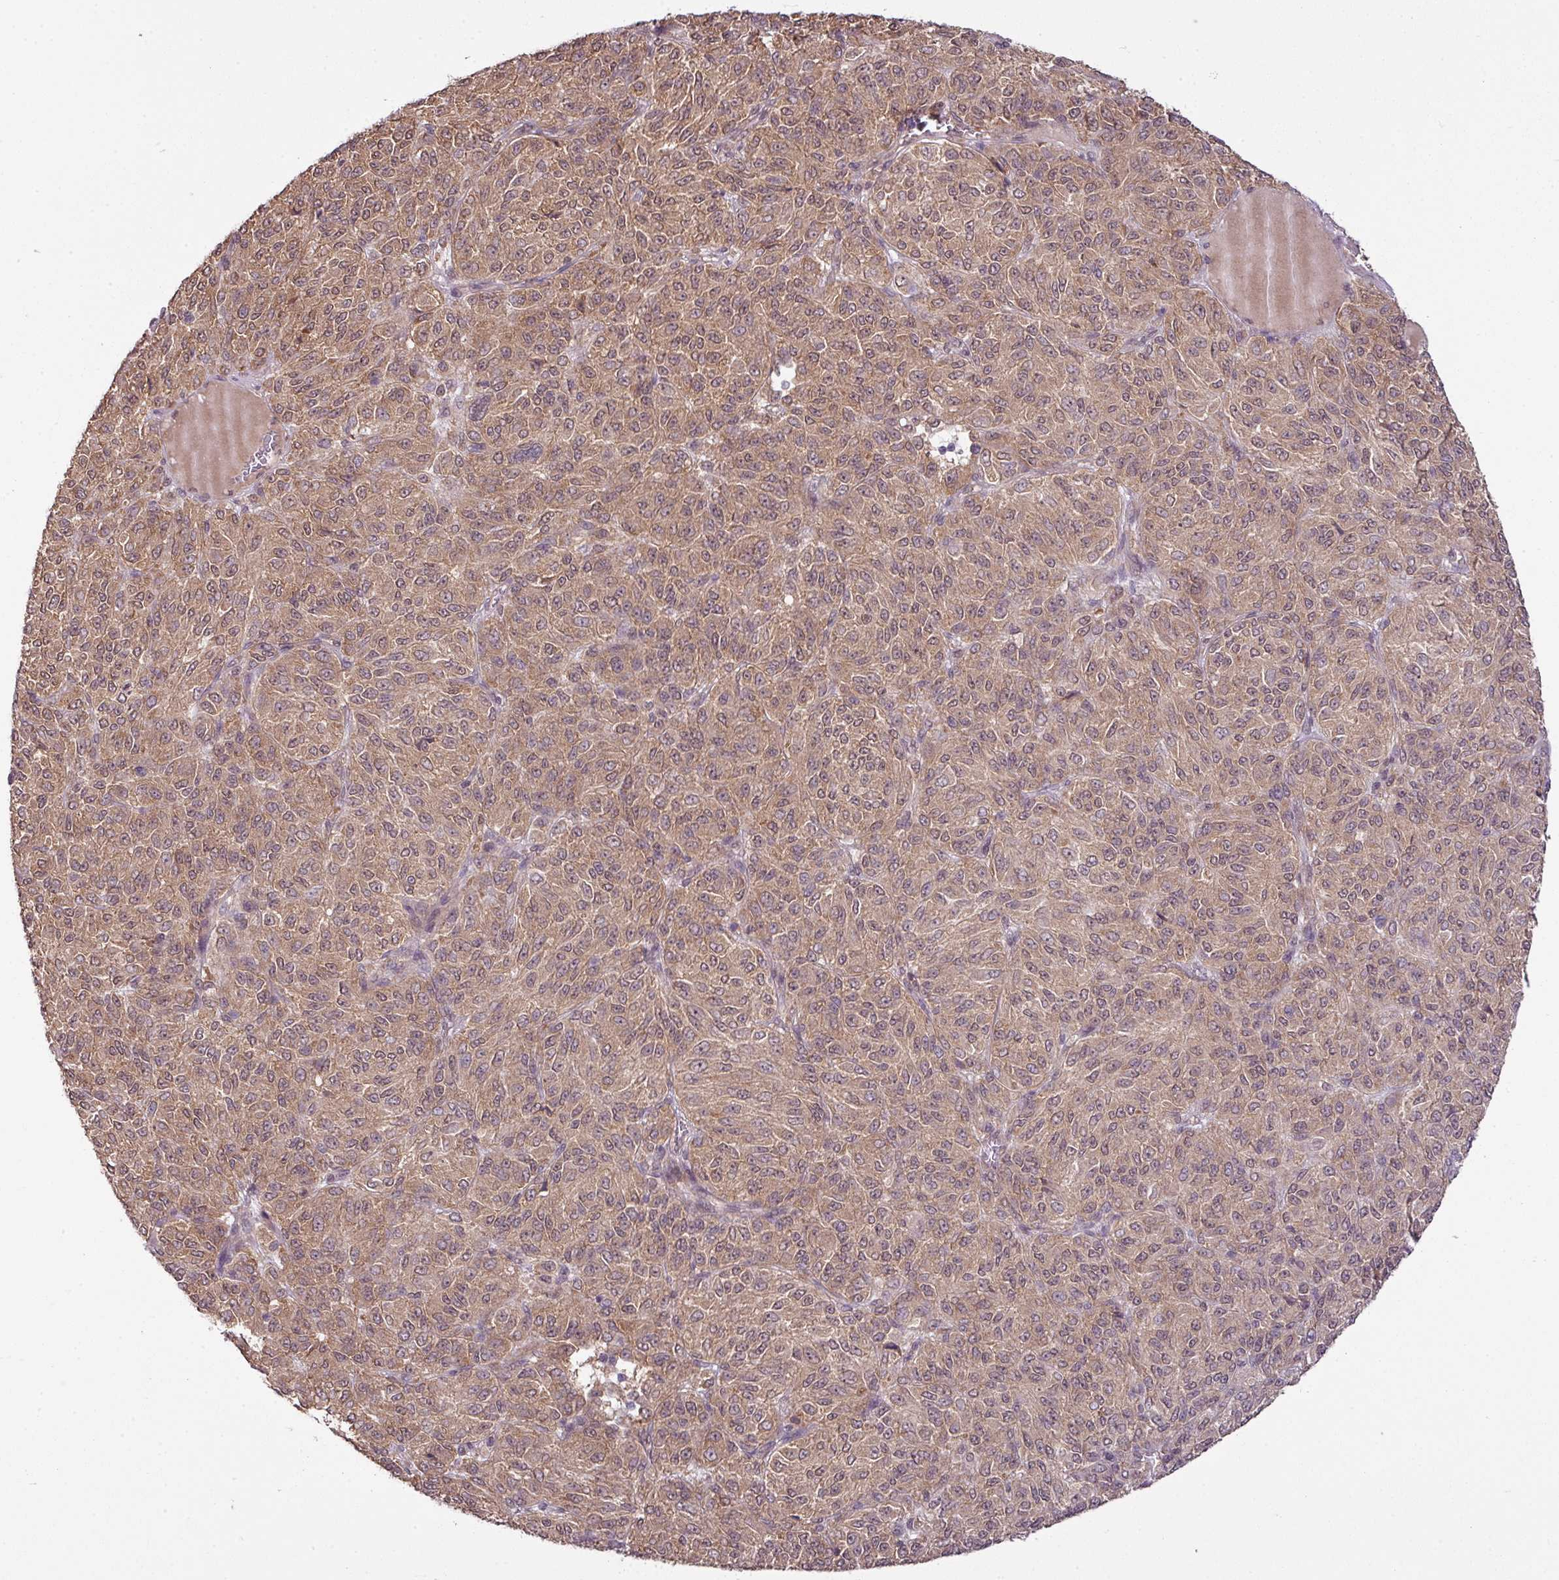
{"staining": {"intensity": "moderate", "quantity": ">75%", "location": "cytoplasmic/membranous"}, "tissue": "melanoma", "cell_type": "Tumor cells", "image_type": "cancer", "snomed": [{"axis": "morphology", "description": "Malignant melanoma, Metastatic site"}, {"axis": "topography", "description": "Brain"}], "caption": "A medium amount of moderate cytoplasmic/membranous positivity is seen in about >75% of tumor cells in melanoma tissue.", "gene": "DNAAF4", "patient": {"sex": "female", "age": 56}}